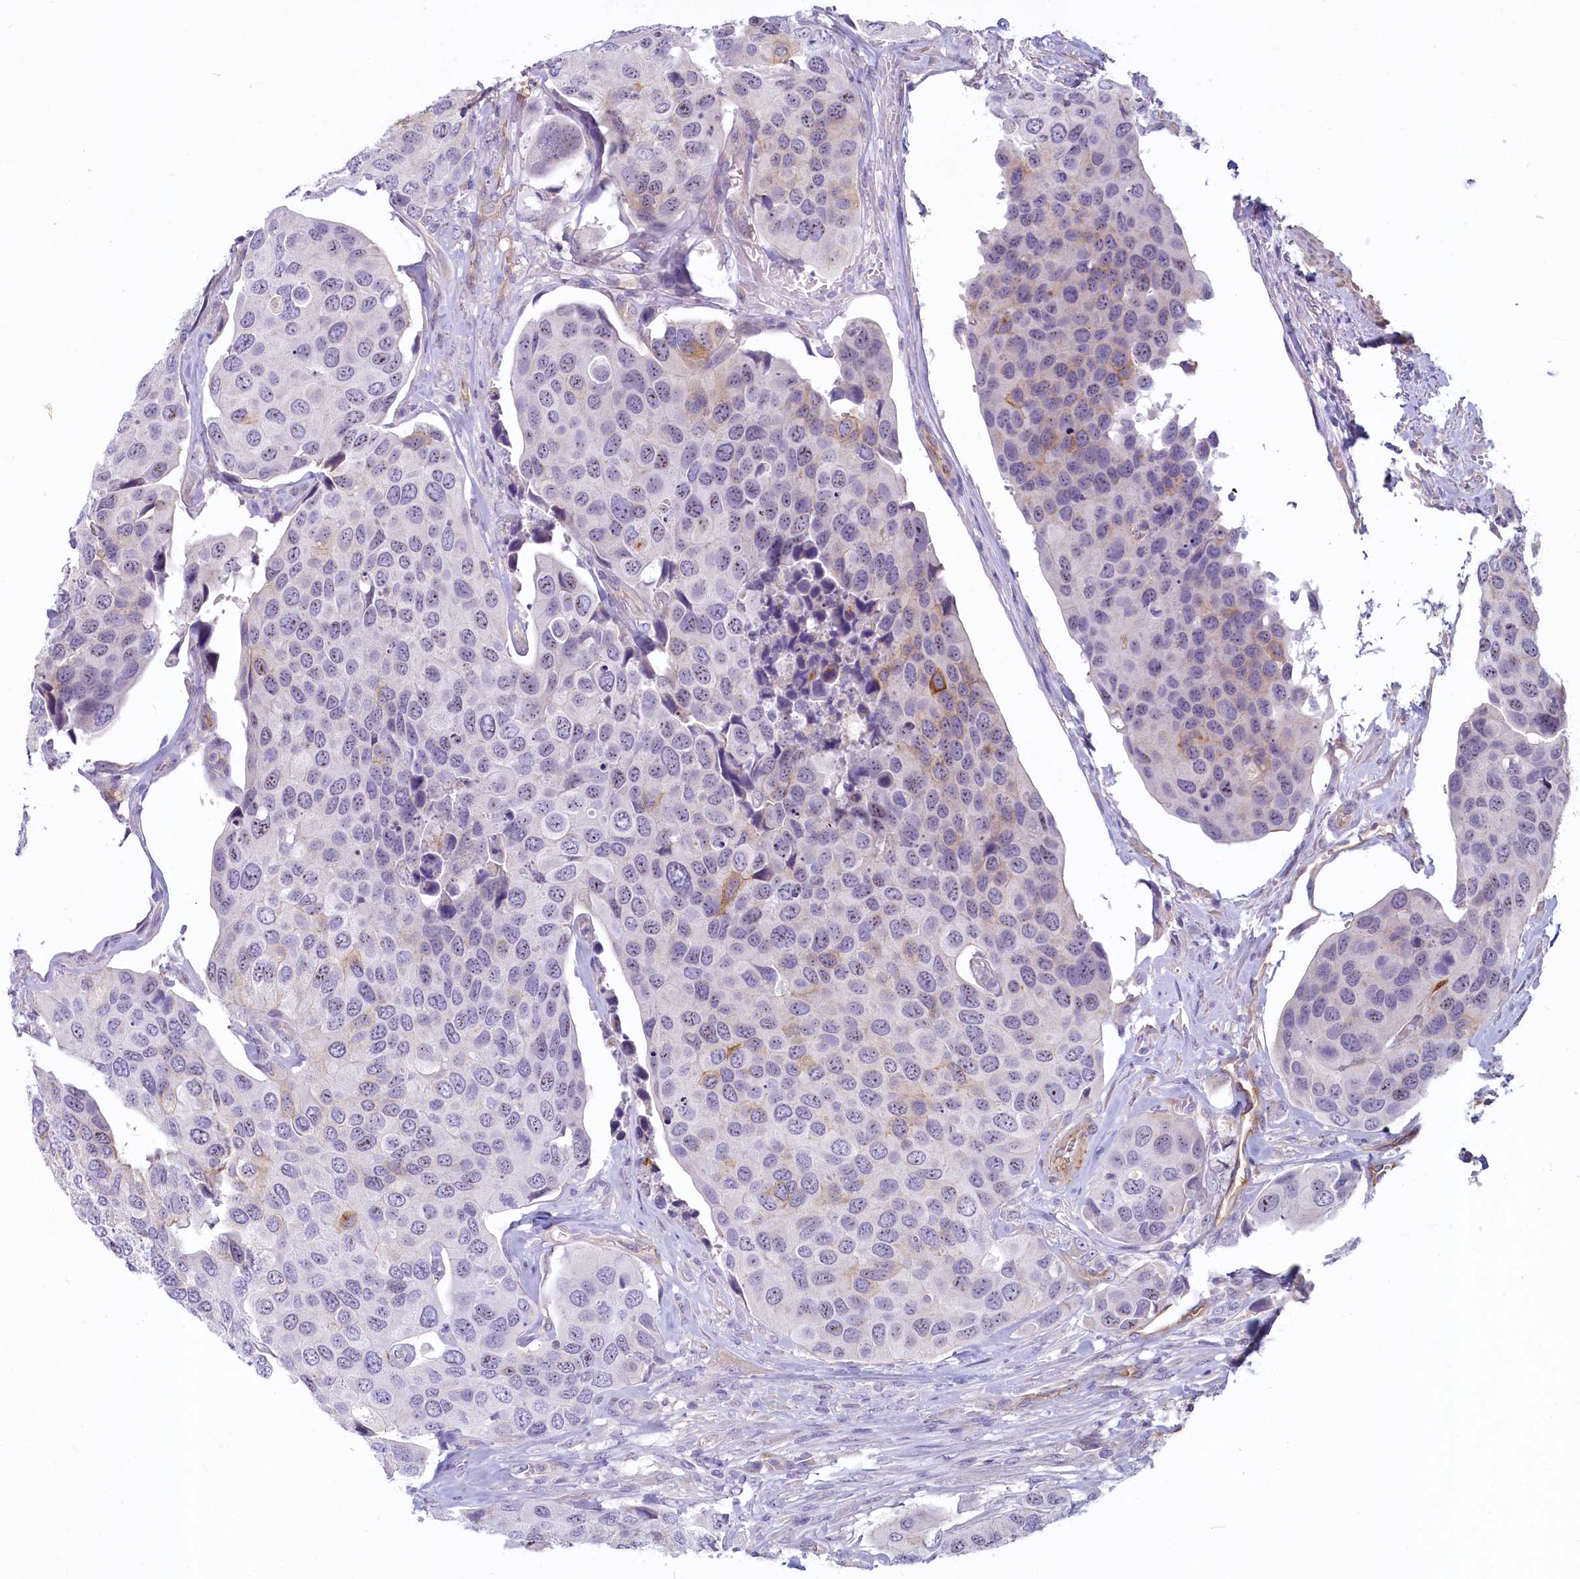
{"staining": {"intensity": "negative", "quantity": "none", "location": "none"}, "tissue": "urothelial cancer", "cell_type": "Tumor cells", "image_type": "cancer", "snomed": [{"axis": "morphology", "description": "Urothelial carcinoma, High grade"}, {"axis": "topography", "description": "Urinary bladder"}], "caption": "Human urothelial carcinoma (high-grade) stained for a protein using immunohistochemistry demonstrates no expression in tumor cells.", "gene": "PROCR", "patient": {"sex": "male", "age": 74}}